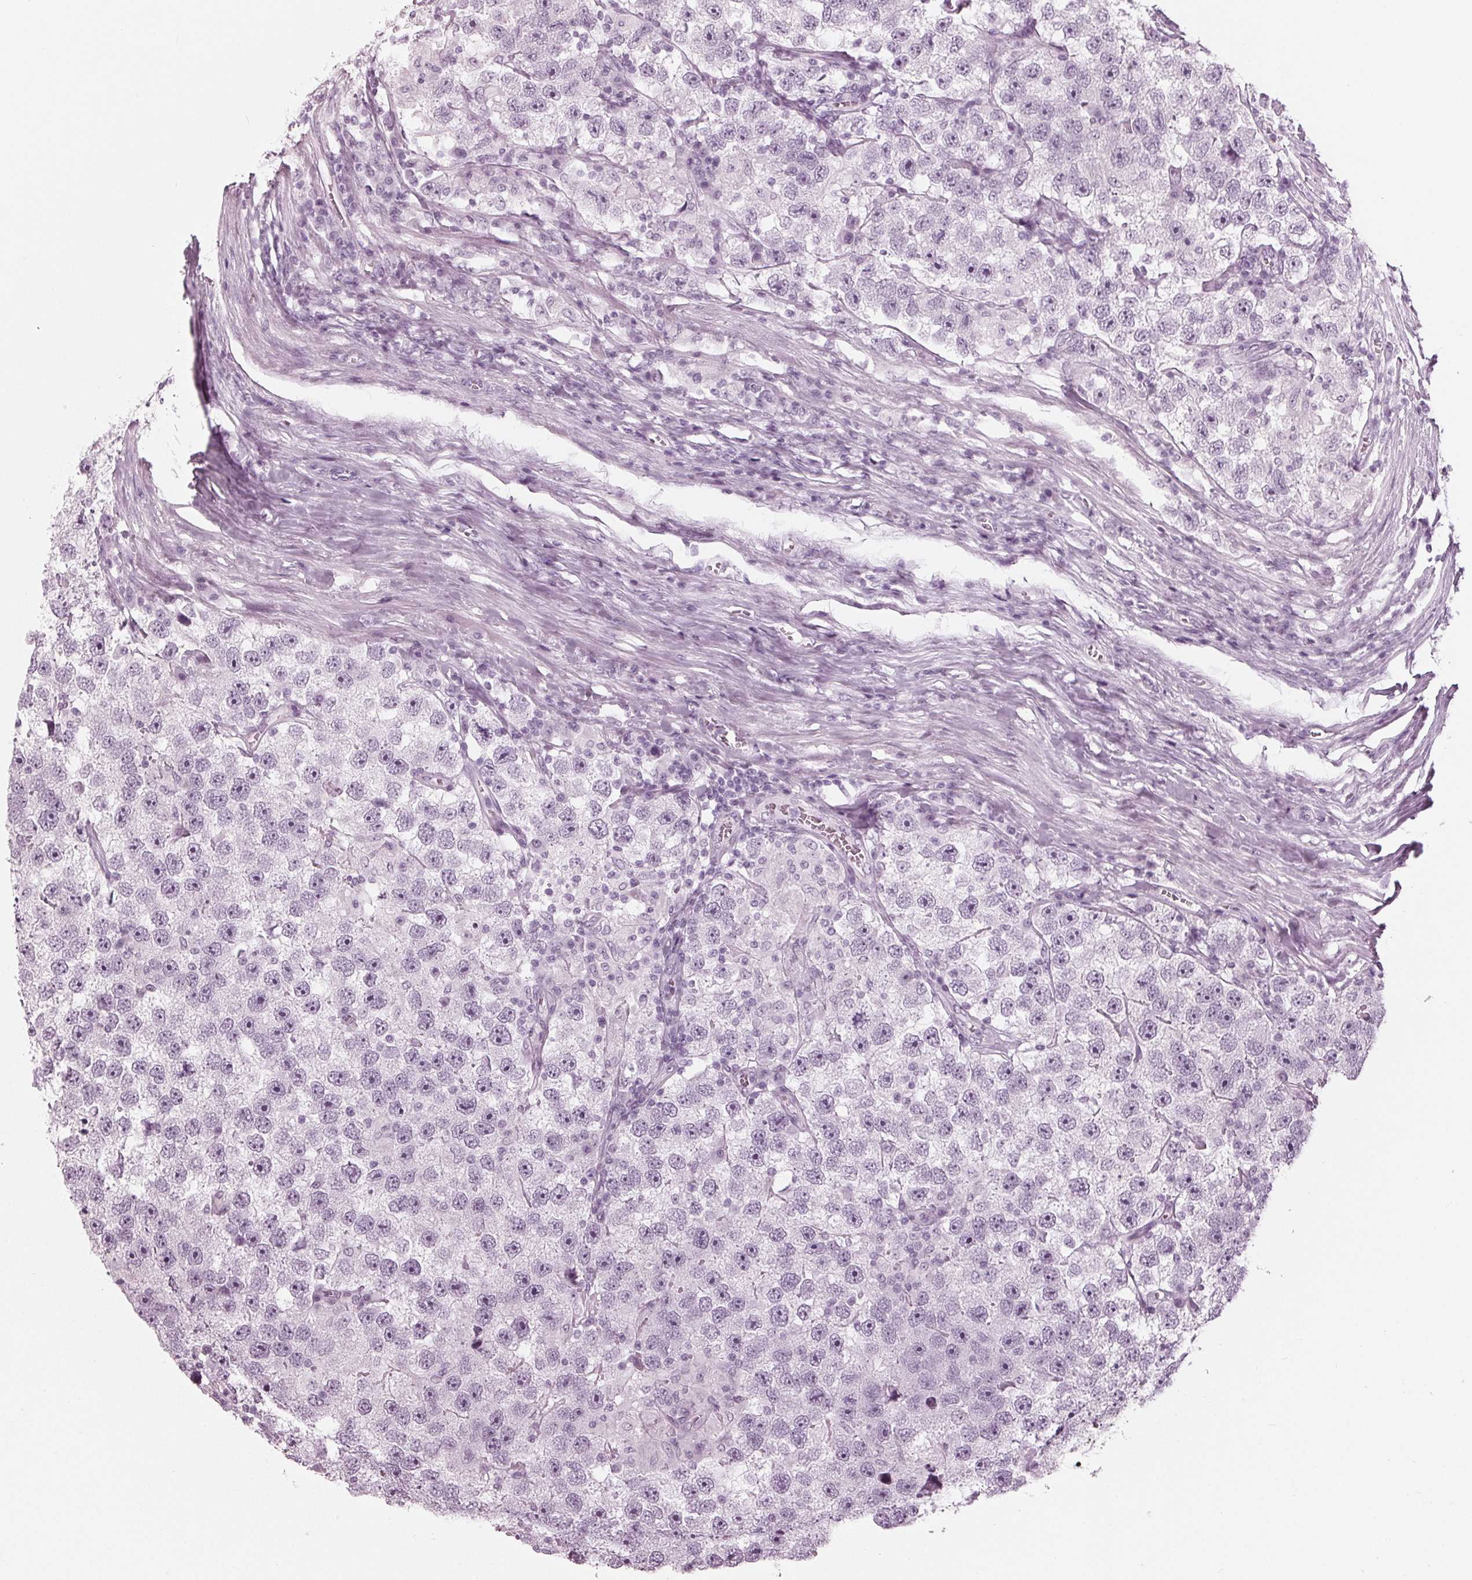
{"staining": {"intensity": "negative", "quantity": "none", "location": "none"}, "tissue": "testis cancer", "cell_type": "Tumor cells", "image_type": "cancer", "snomed": [{"axis": "morphology", "description": "Seminoma, NOS"}, {"axis": "topography", "description": "Testis"}], "caption": "Immunohistochemistry (IHC) photomicrograph of human testis cancer stained for a protein (brown), which reveals no expression in tumor cells.", "gene": "KRT28", "patient": {"sex": "male", "age": 26}}